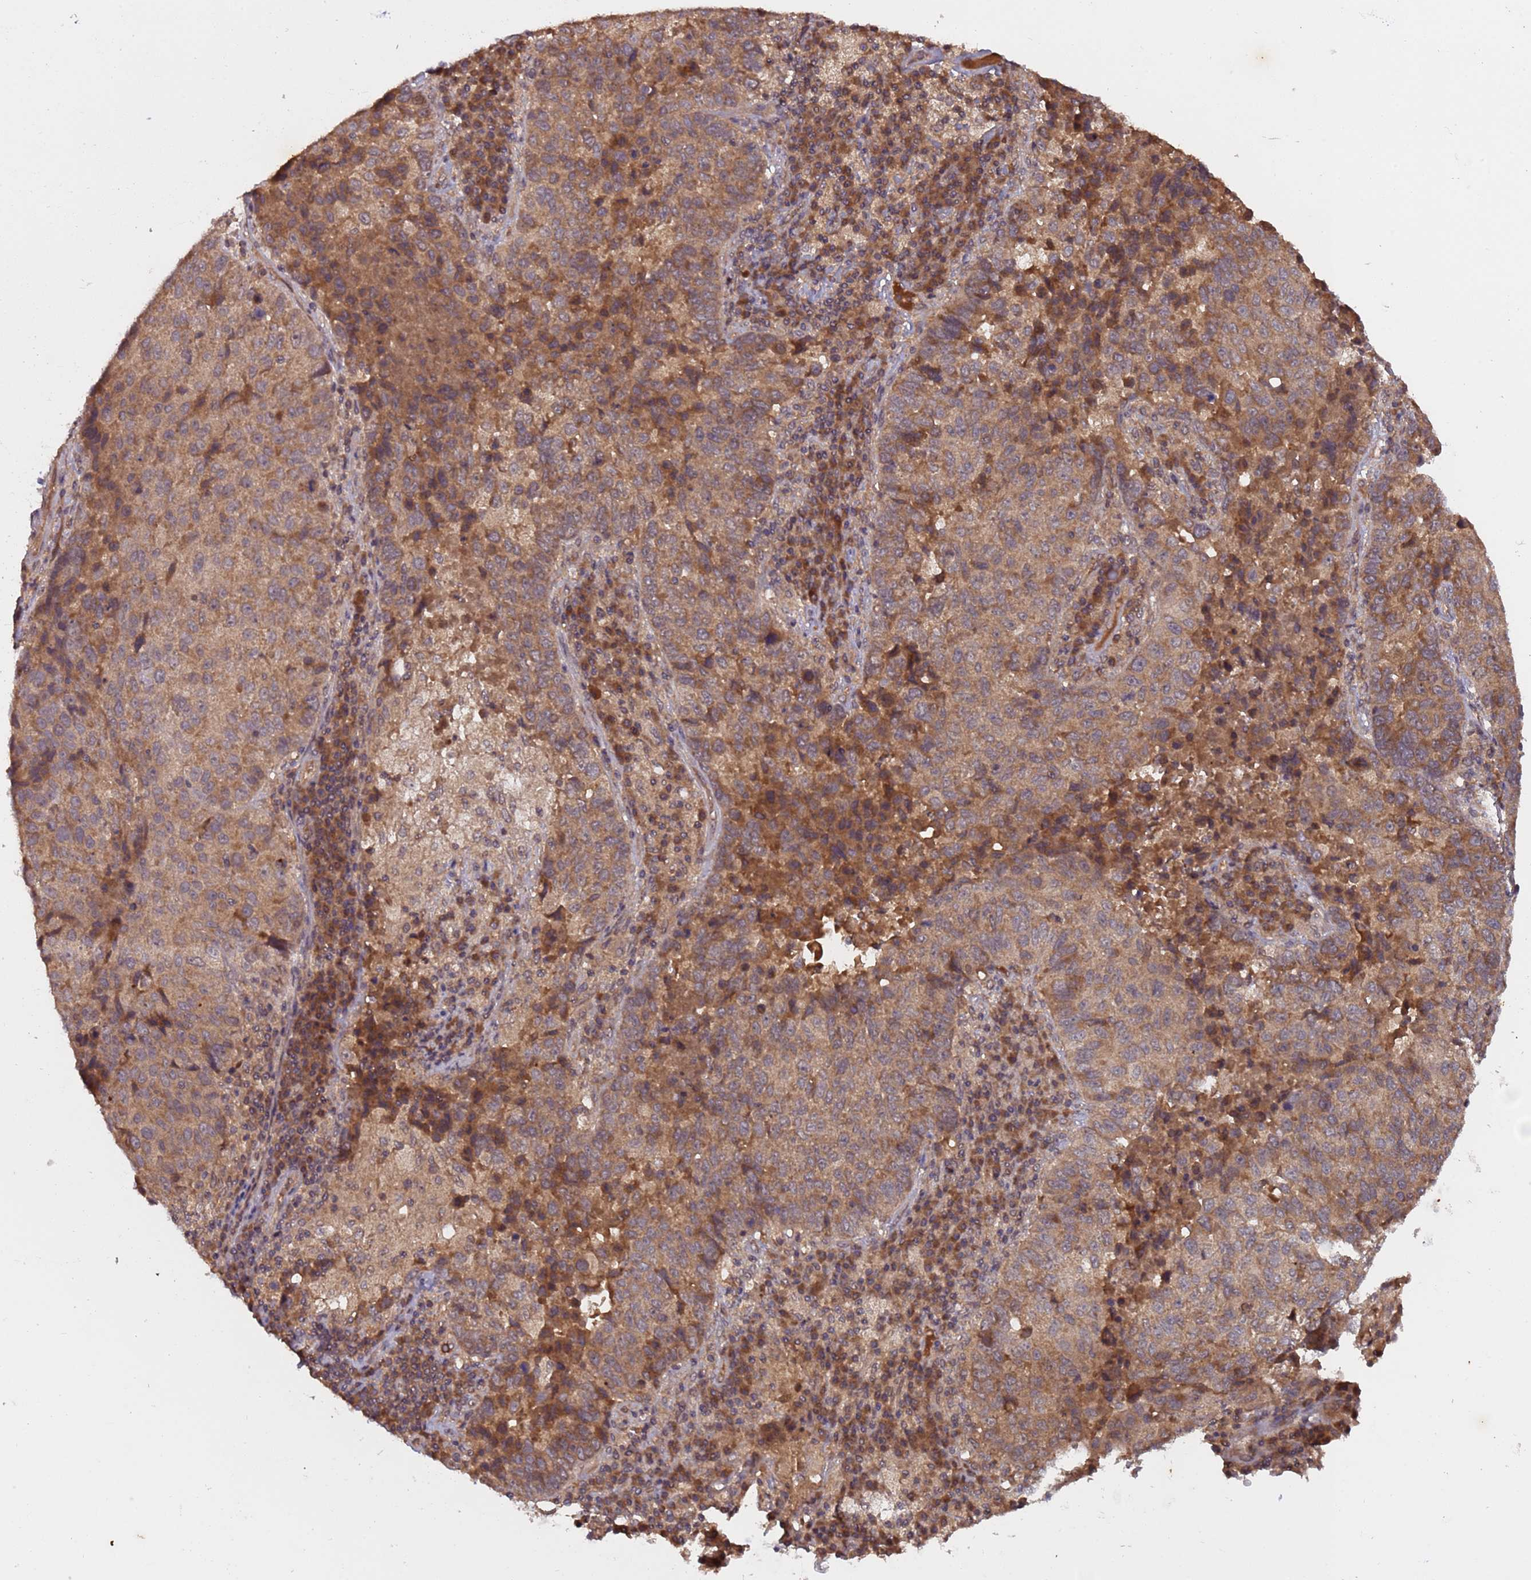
{"staining": {"intensity": "moderate", "quantity": ">75%", "location": "cytoplasmic/membranous"}, "tissue": "lung cancer", "cell_type": "Tumor cells", "image_type": "cancer", "snomed": [{"axis": "morphology", "description": "Squamous cell carcinoma, NOS"}, {"axis": "topography", "description": "Lung"}], "caption": "Lung cancer tissue shows moderate cytoplasmic/membranous staining in approximately >75% of tumor cells (brown staining indicates protein expression, while blue staining denotes nuclei).", "gene": "ERI1", "patient": {"sex": "male", "age": 73}}